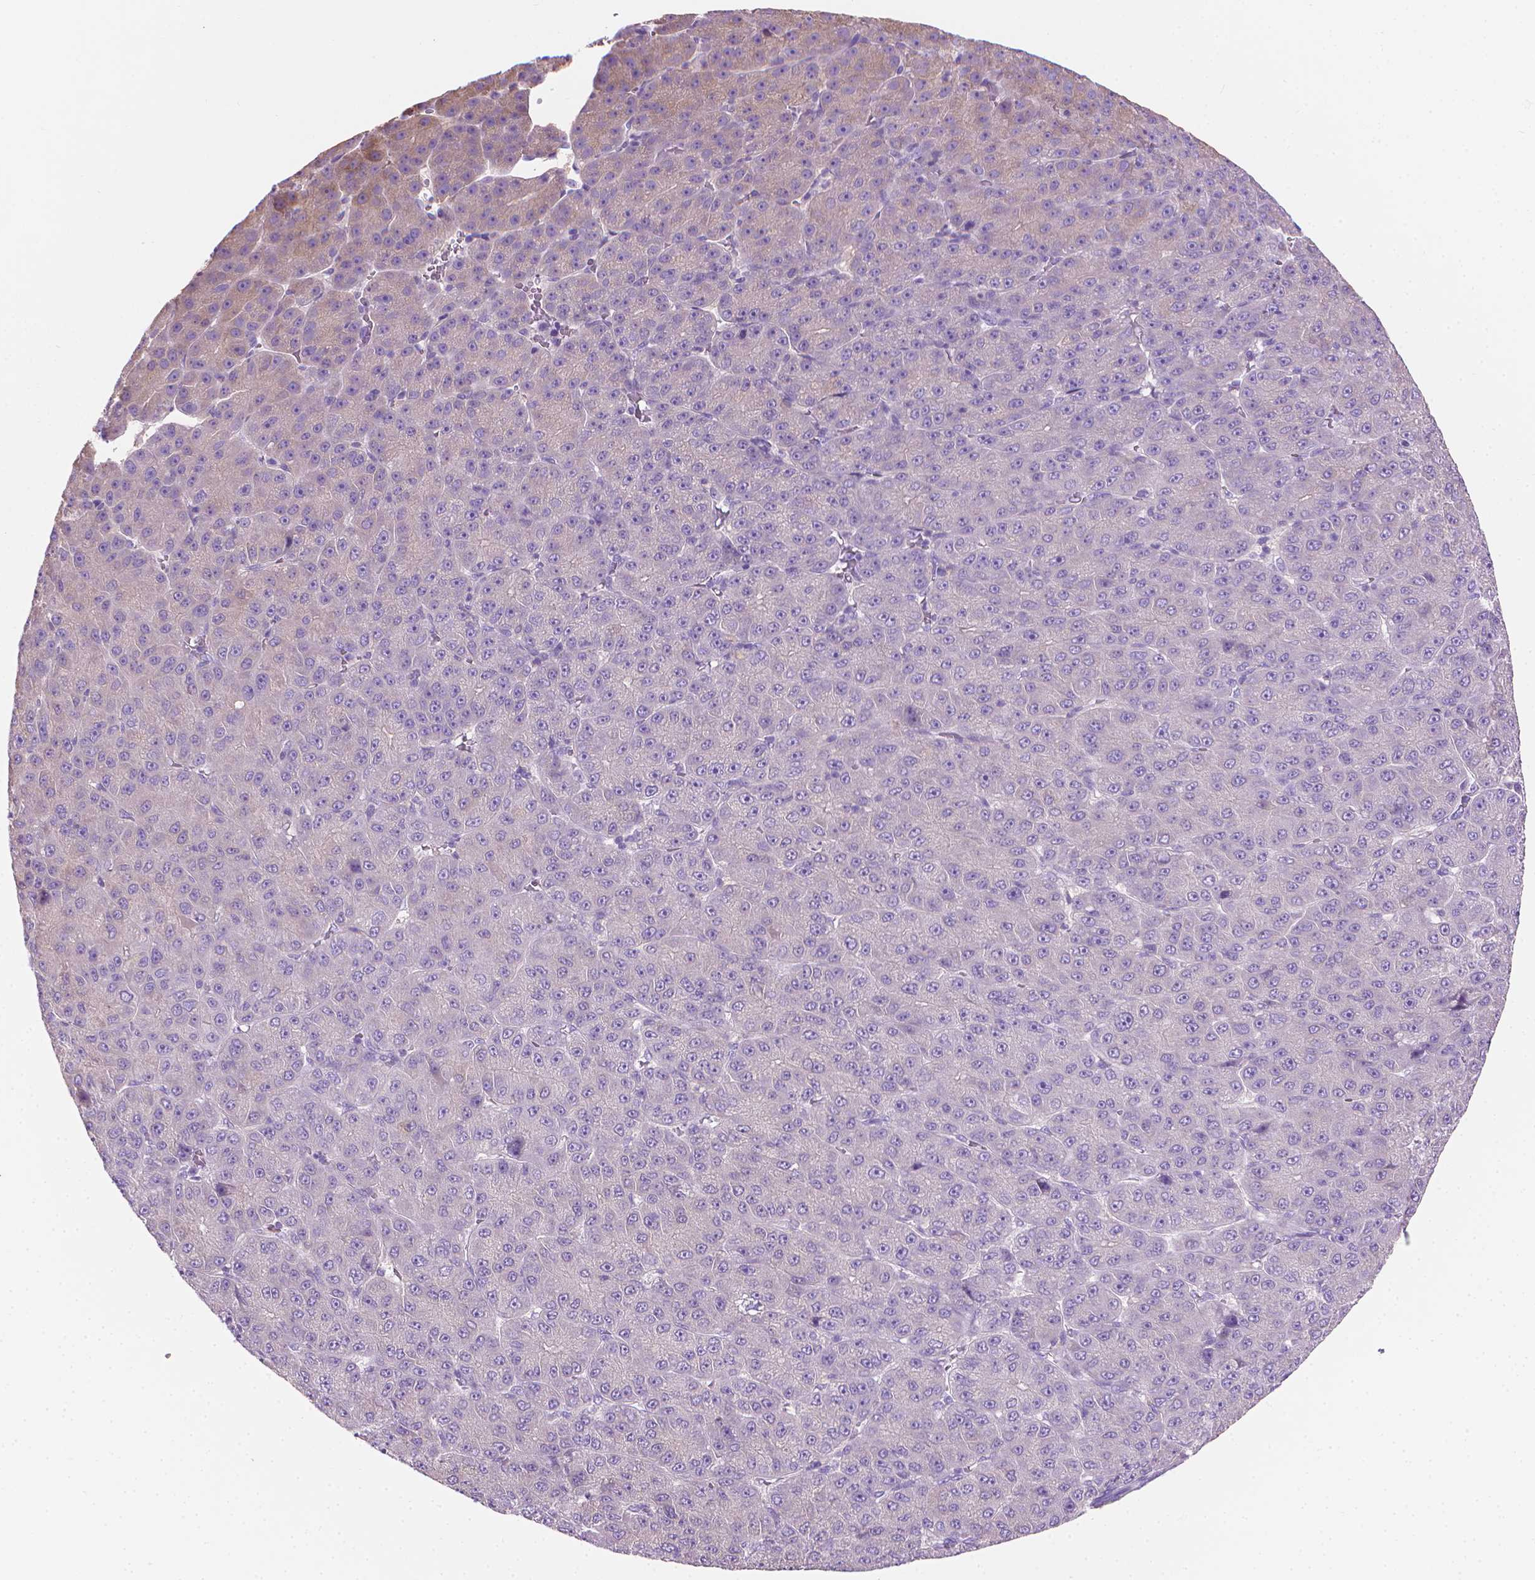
{"staining": {"intensity": "negative", "quantity": "none", "location": "none"}, "tissue": "liver cancer", "cell_type": "Tumor cells", "image_type": "cancer", "snomed": [{"axis": "morphology", "description": "Carcinoma, Hepatocellular, NOS"}, {"axis": "topography", "description": "Liver"}], "caption": "High magnification brightfield microscopy of liver cancer (hepatocellular carcinoma) stained with DAB (brown) and counterstained with hematoxylin (blue): tumor cells show no significant staining.", "gene": "FASN", "patient": {"sex": "male", "age": 67}}